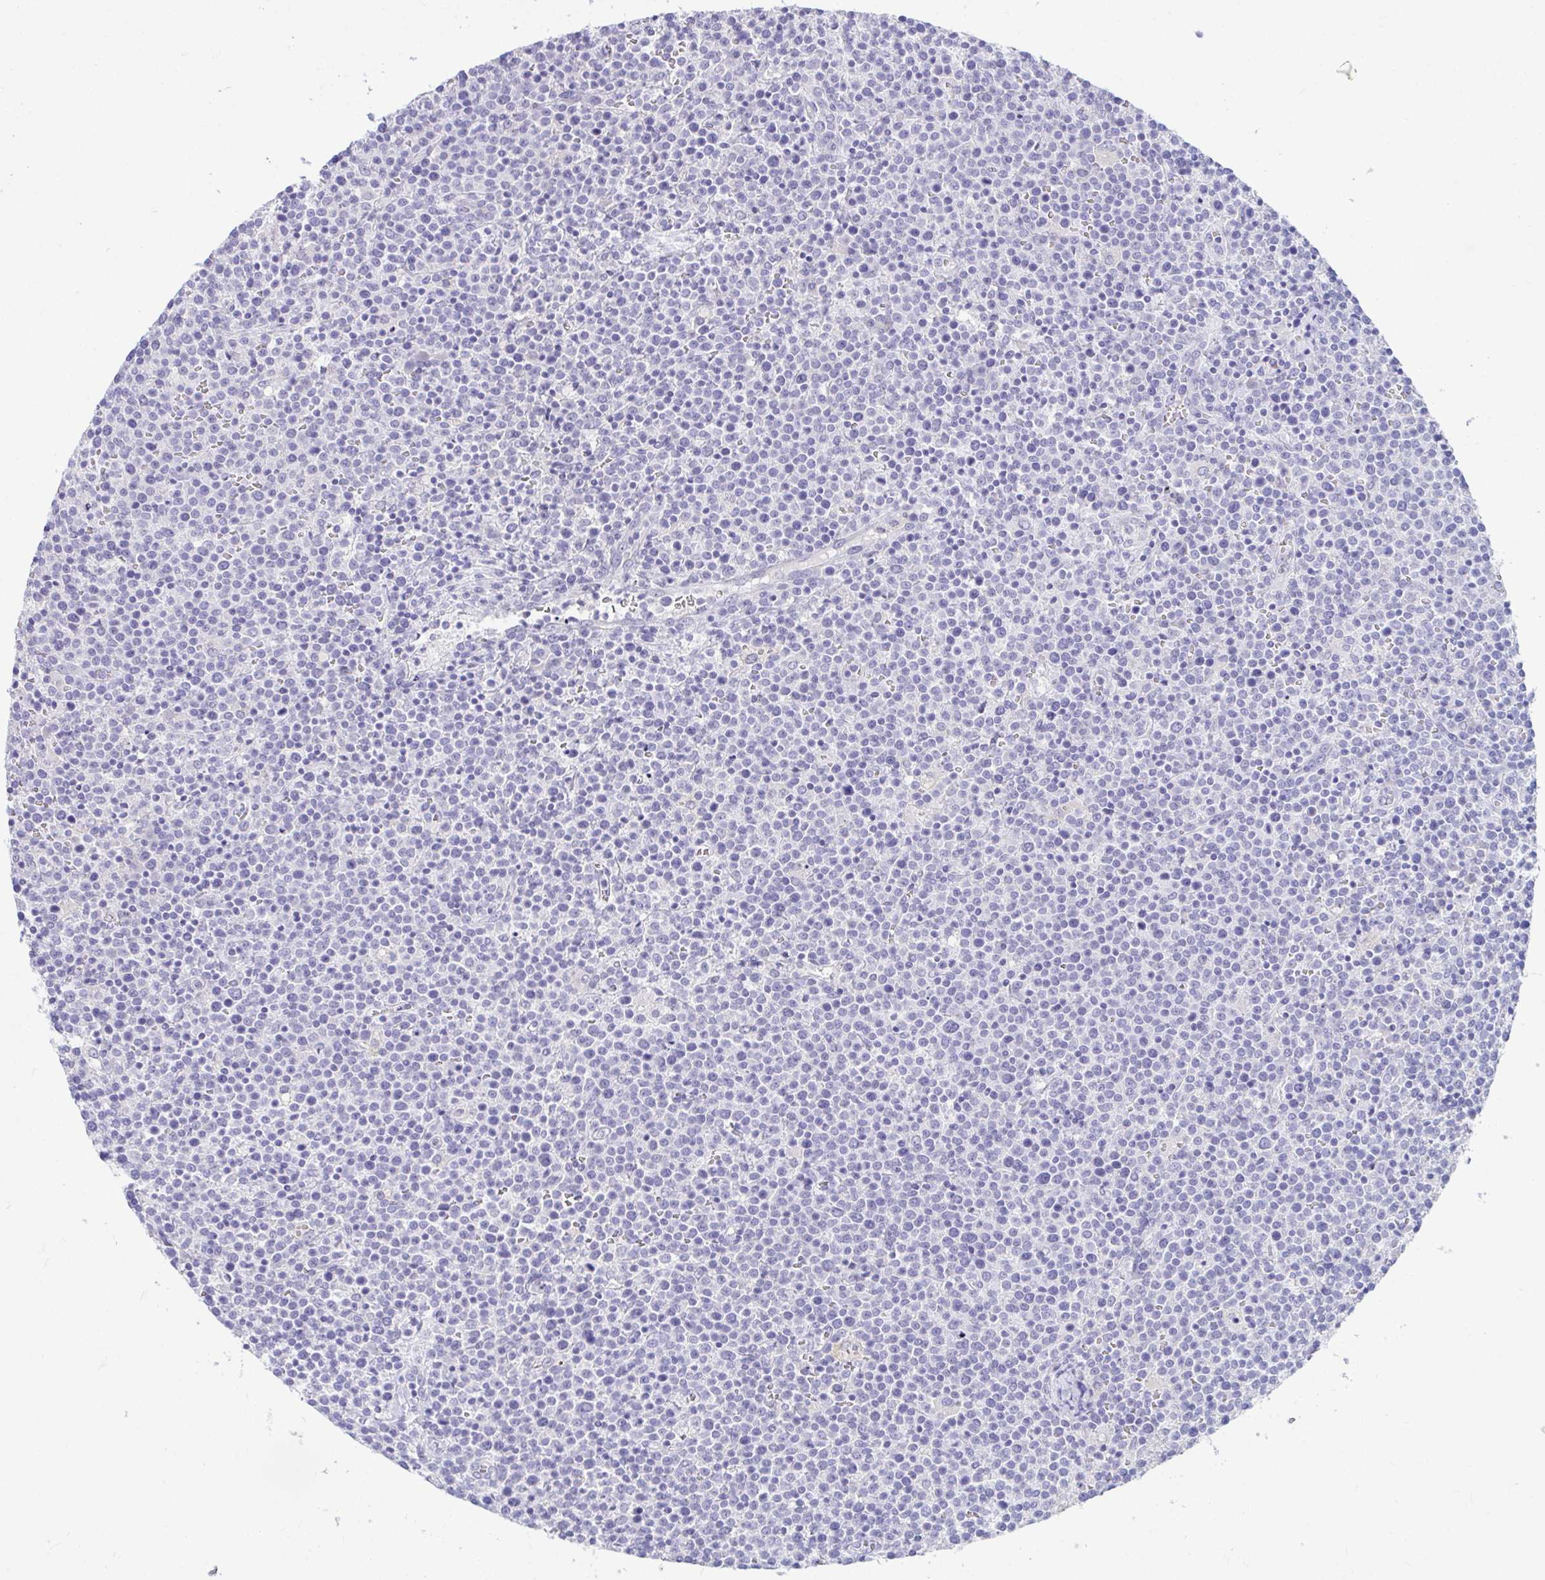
{"staining": {"intensity": "negative", "quantity": "none", "location": "none"}, "tissue": "lymphoma", "cell_type": "Tumor cells", "image_type": "cancer", "snomed": [{"axis": "morphology", "description": "Malignant lymphoma, non-Hodgkin's type, High grade"}, {"axis": "topography", "description": "Lymph node"}], "caption": "The histopathology image reveals no significant expression in tumor cells of lymphoma.", "gene": "PLEKHH1", "patient": {"sex": "male", "age": 61}}